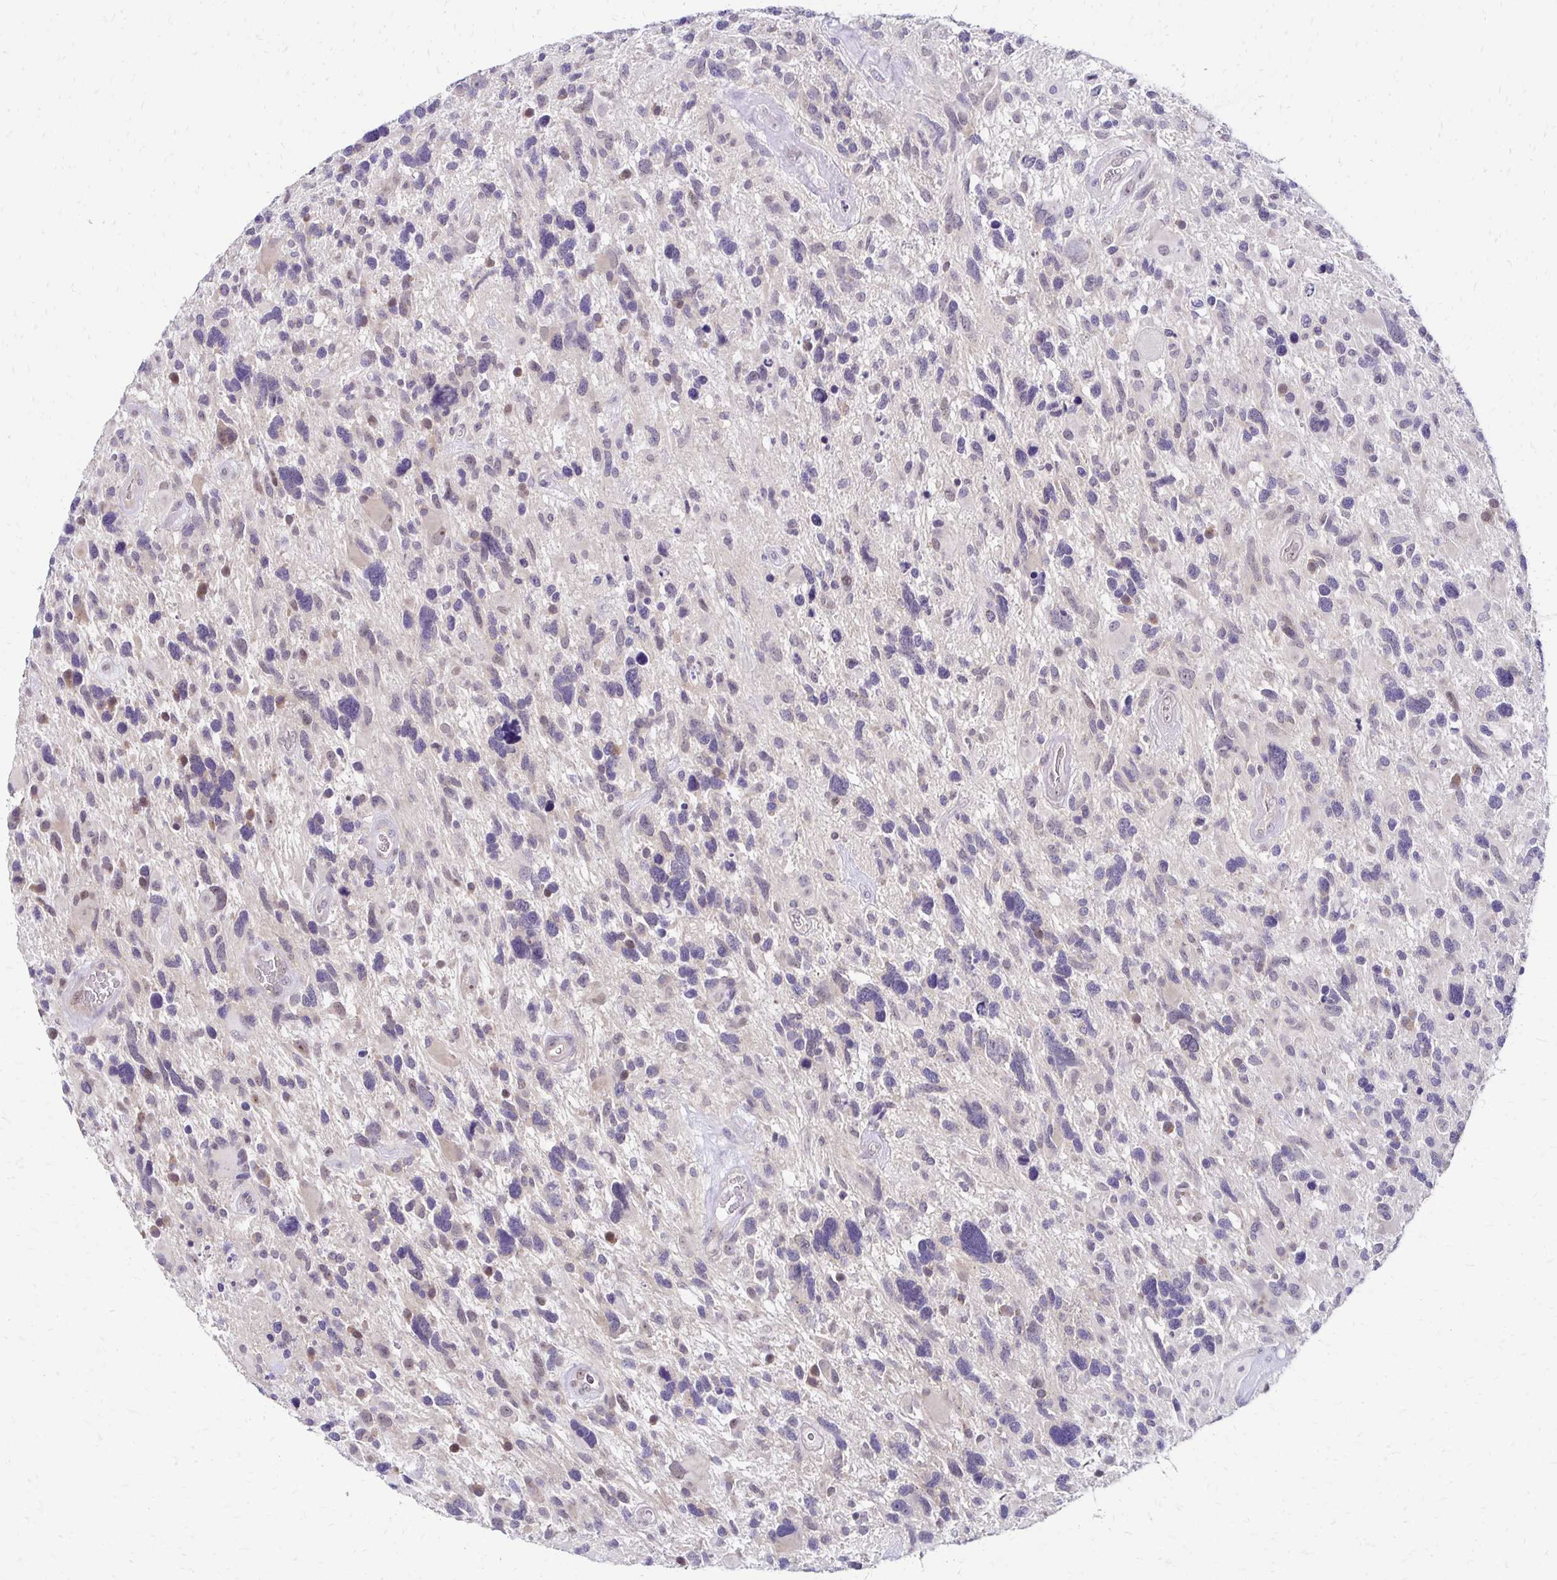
{"staining": {"intensity": "negative", "quantity": "none", "location": "none"}, "tissue": "glioma", "cell_type": "Tumor cells", "image_type": "cancer", "snomed": [{"axis": "morphology", "description": "Glioma, malignant, High grade"}, {"axis": "topography", "description": "Brain"}], "caption": "IHC photomicrograph of malignant glioma (high-grade) stained for a protein (brown), which shows no staining in tumor cells.", "gene": "C1QTNF2", "patient": {"sex": "male", "age": 49}}